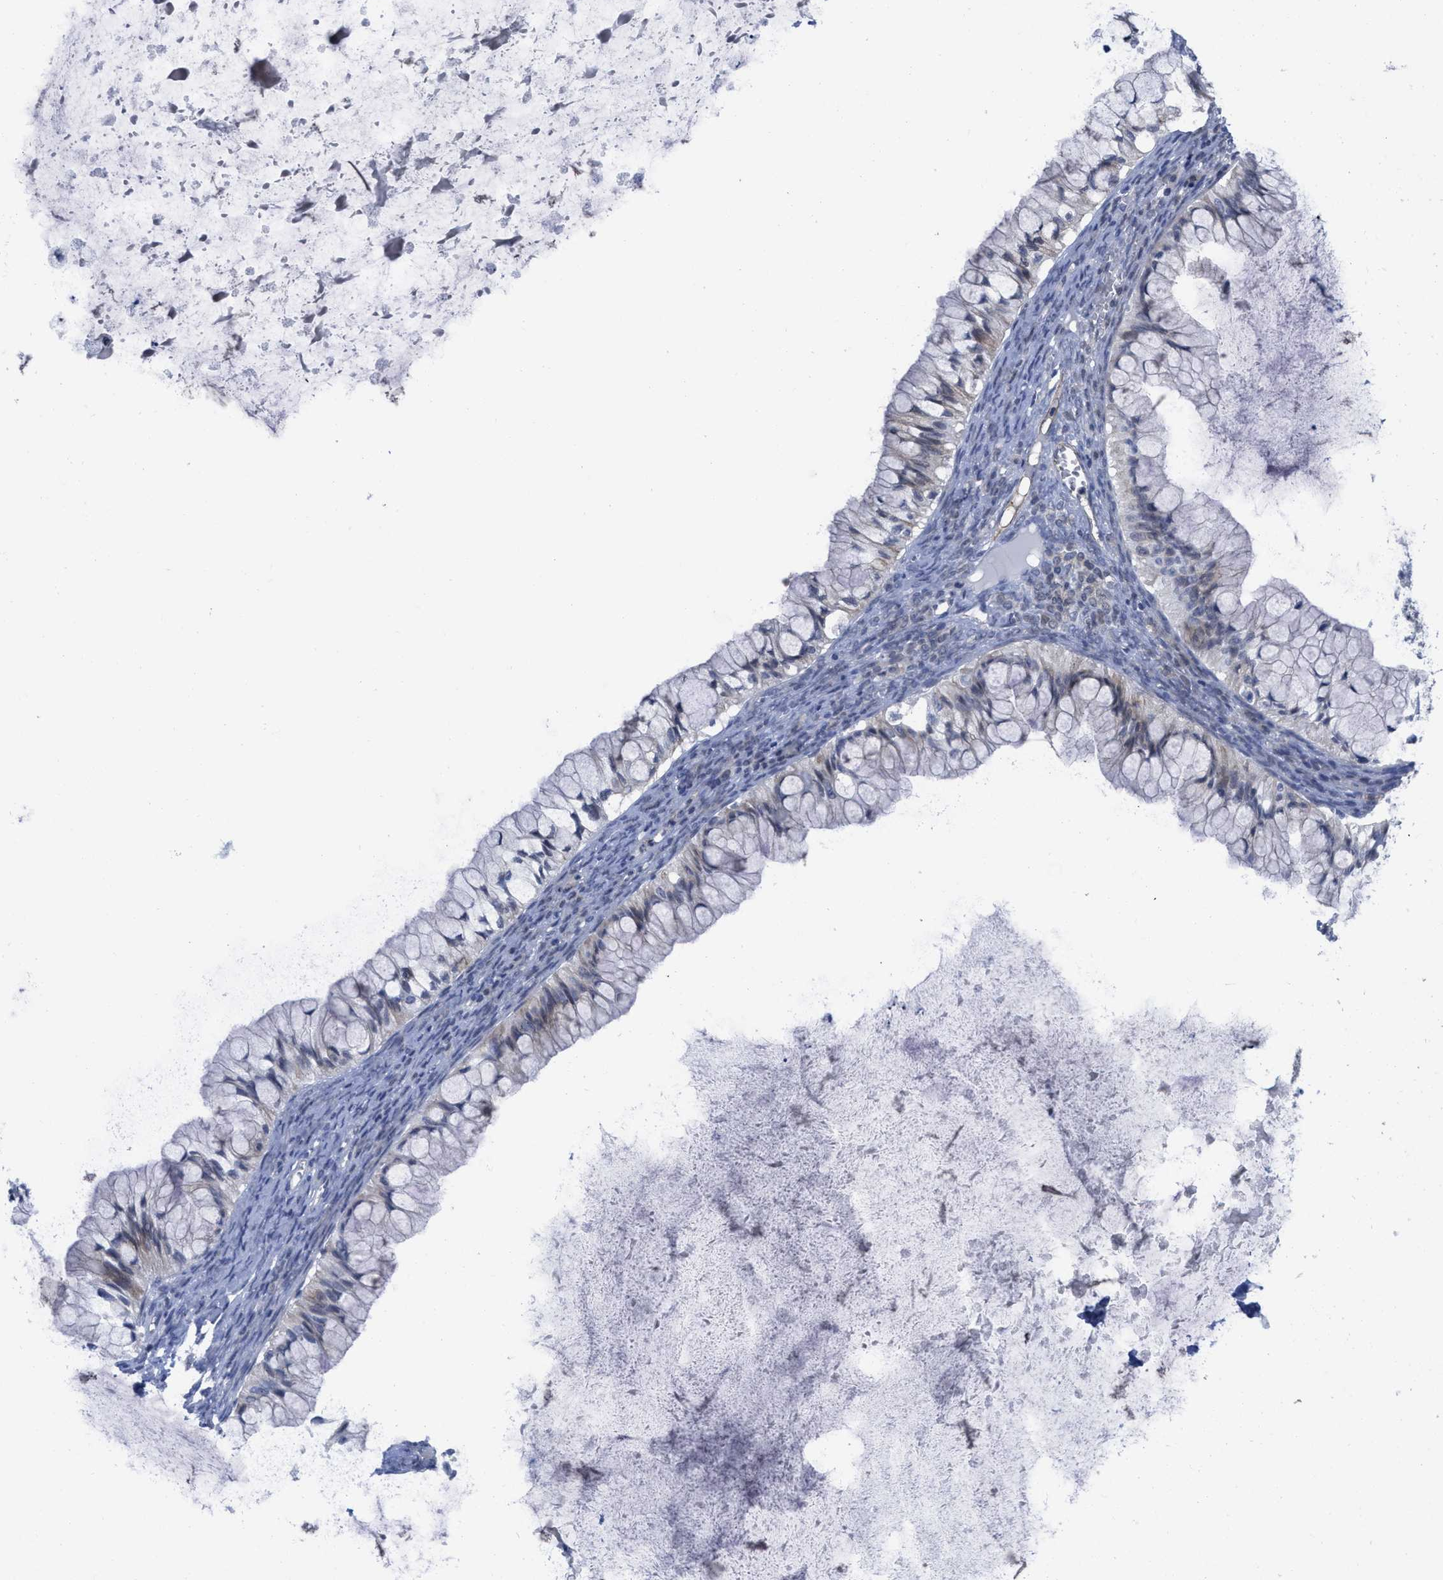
{"staining": {"intensity": "weak", "quantity": "<25%", "location": "cytoplasmic/membranous"}, "tissue": "ovarian cancer", "cell_type": "Tumor cells", "image_type": "cancer", "snomed": [{"axis": "morphology", "description": "Cystadenocarcinoma, mucinous, NOS"}, {"axis": "topography", "description": "Ovary"}], "caption": "Human ovarian cancer stained for a protein using immunohistochemistry shows no expression in tumor cells.", "gene": "ACKR1", "patient": {"sex": "female", "age": 57}}